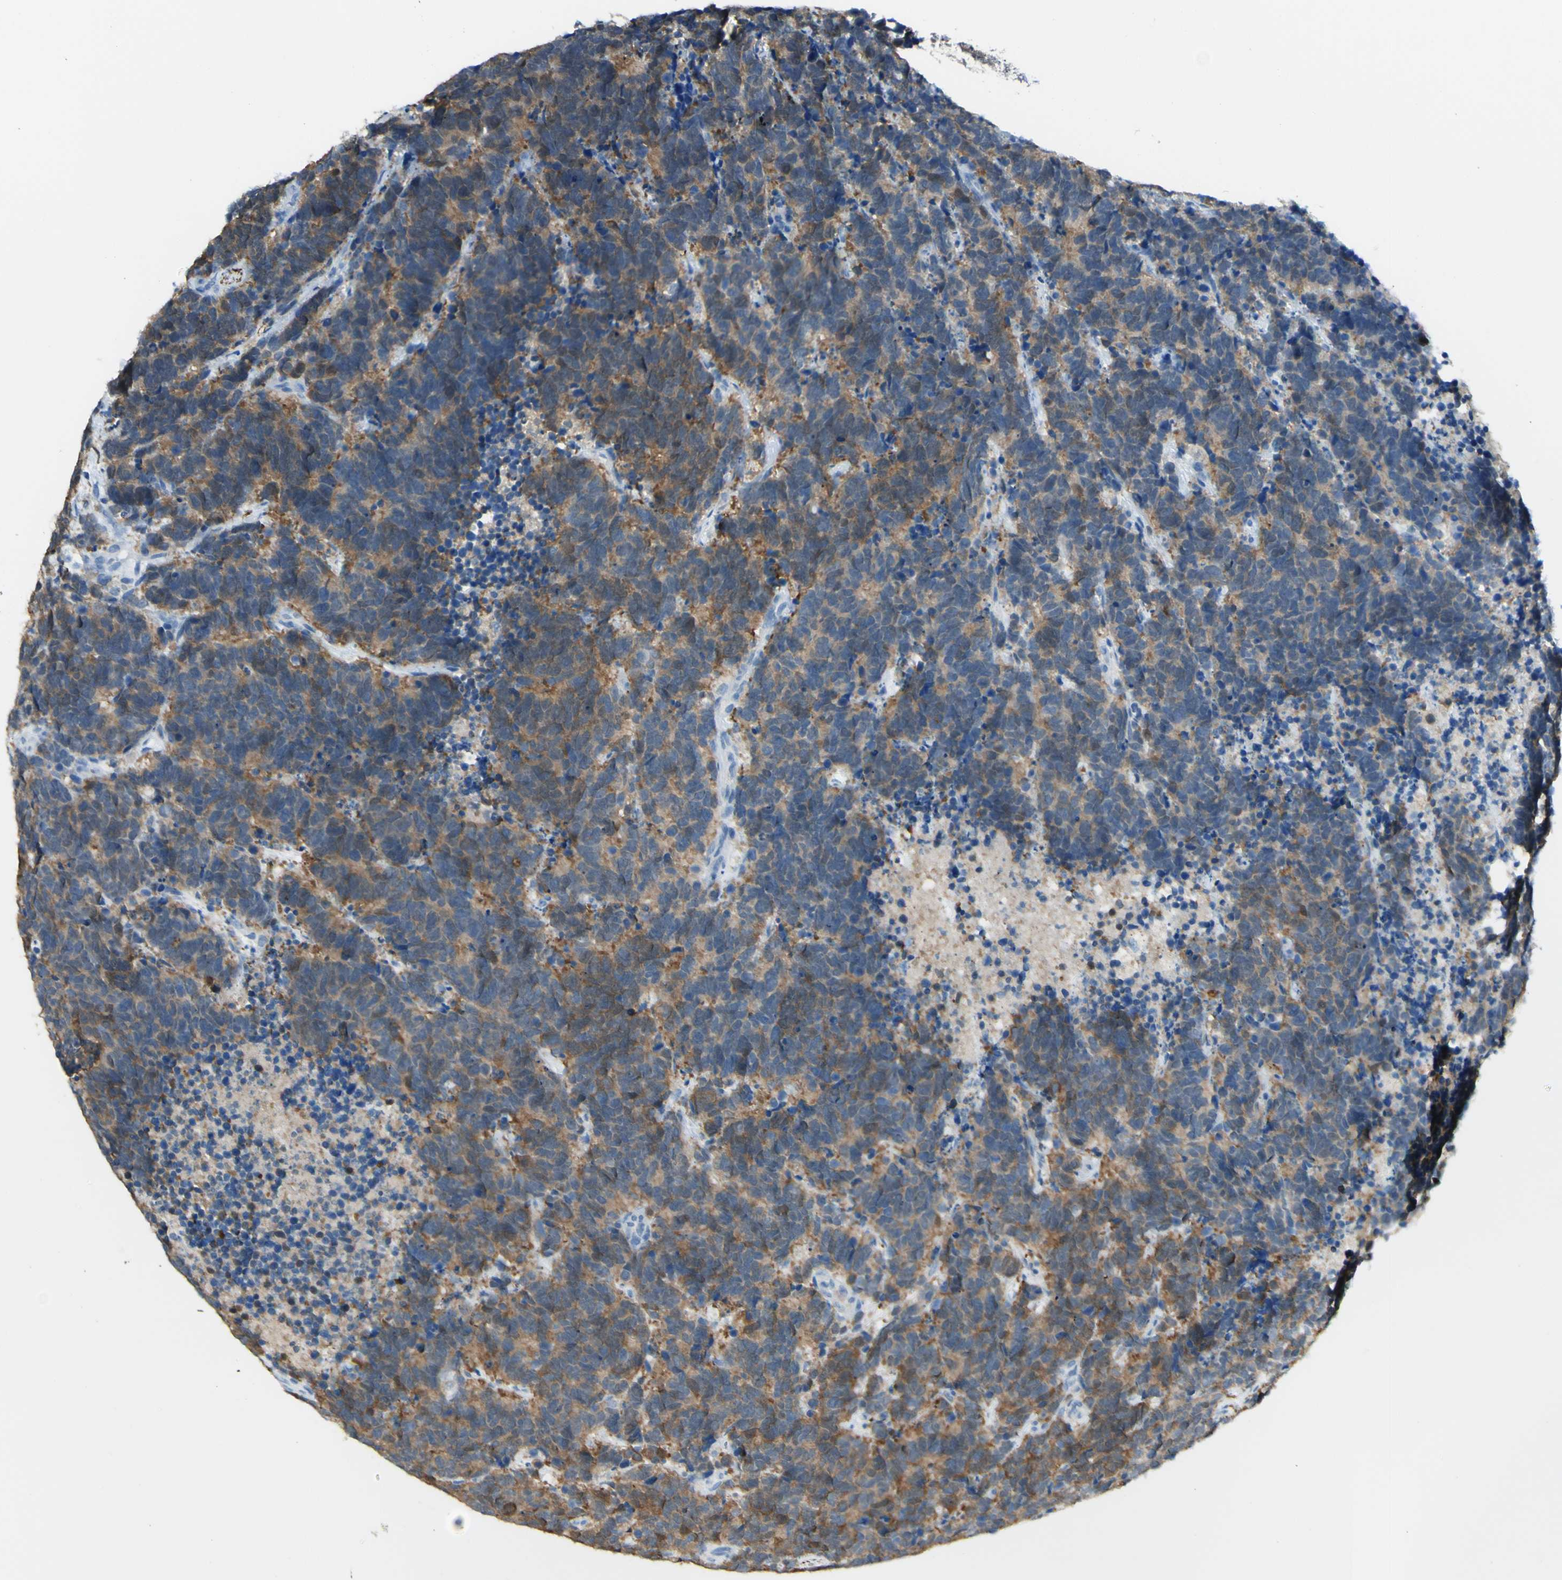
{"staining": {"intensity": "weak", "quantity": ">75%", "location": "cytoplasmic/membranous"}, "tissue": "carcinoid", "cell_type": "Tumor cells", "image_type": "cancer", "snomed": [{"axis": "morphology", "description": "Carcinoma, NOS"}, {"axis": "morphology", "description": "Carcinoid, malignant, NOS"}, {"axis": "topography", "description": "Urinary bladder"}], "caption": "Tumor cells reveal low levels of weak cytoplasmic/membranous expression in approximately >75% of cells in carcinoma.", "gene": "TSPAN1", "patient": {"sex": "male", "age": 57}}